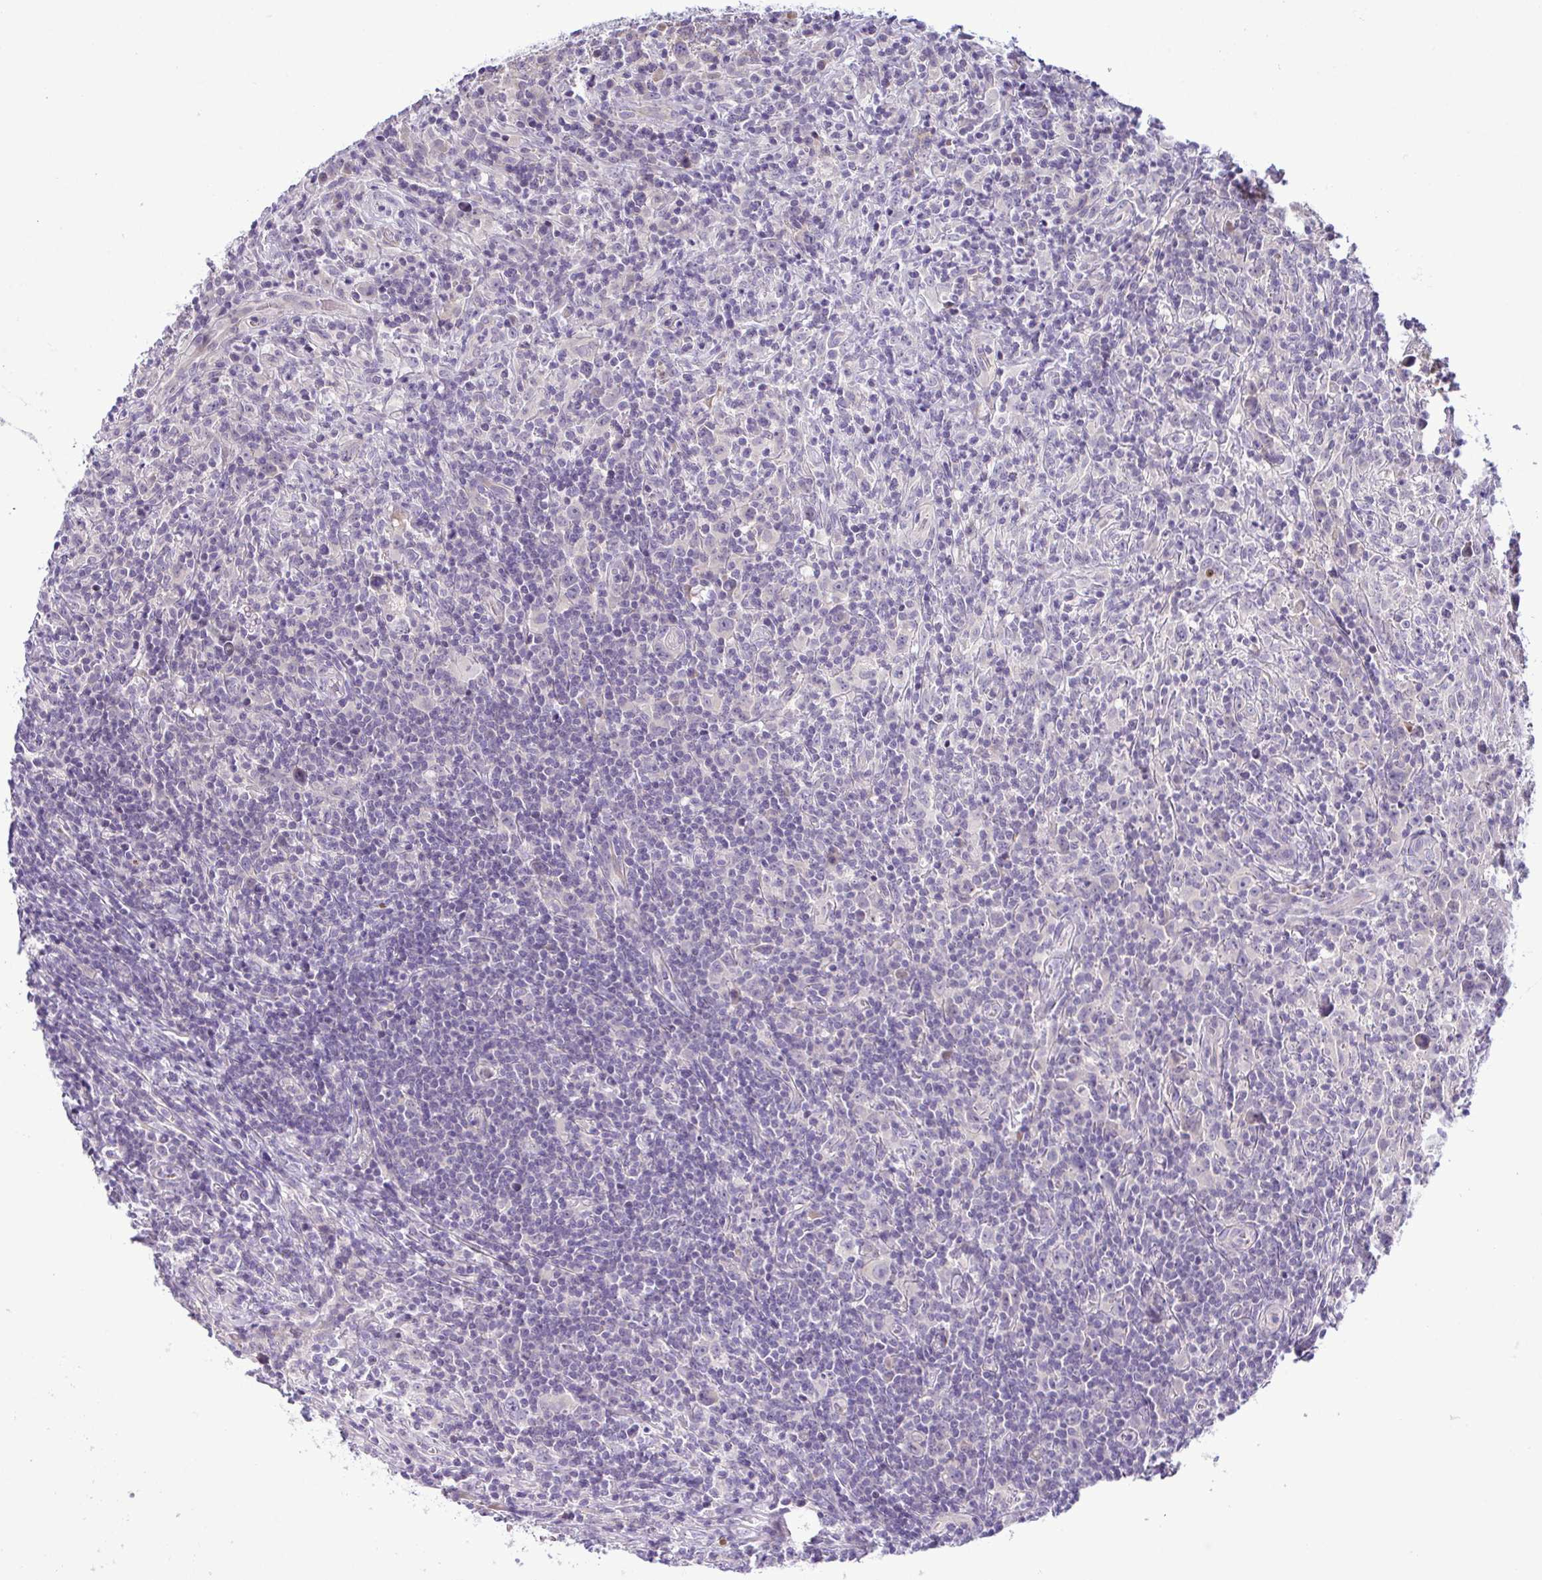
{"staining": {"intensity": "negative", "quantity": "none", "location": "none"}, "tissue": "lymphoma", "cell_type": "Tumor cells", "image_type": "cancer", "snomed": [{"axis": "morphology", "description": "Hodgkin's disease, NOS"}, {"axis": "topography", "description": "Lymph node"}], "caption": "Immunohistochemical staining of Hodgkin's disease exhibits no significant positivity in tumor cells.", "gene": "SYNPO2L", "patient": {"sex": "female", "age": 18}}